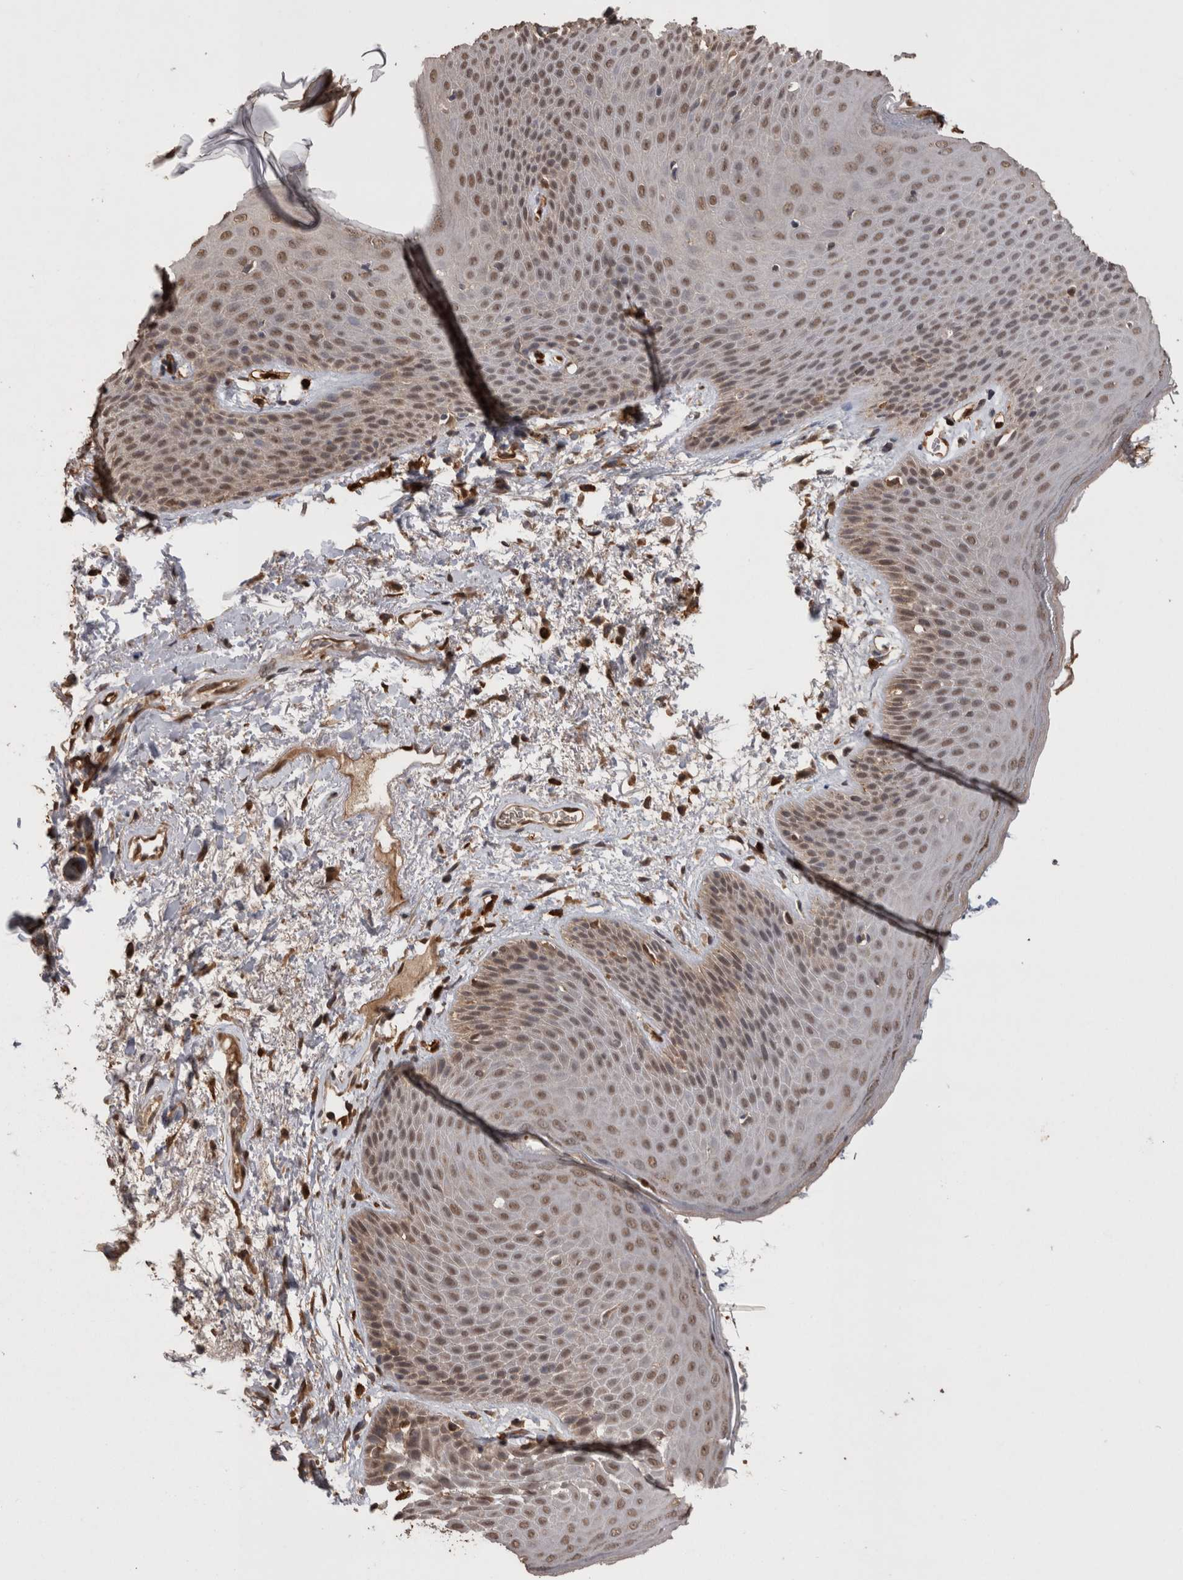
{"staining": {"intensity": "weak", "quantity": ">75%", "location": "nuclear"}, "tissue": "skin", "cell_type": "Epidermal cells", "image_type": "normal", "snomed": [{"axis": "morphology", "description": "Normal tissue, NOS"}, {"axis": "topography", "description": "Anal"}], "caption": "Immunohistochemical staining of benign skin reveals low levels of weak nuclear expression in about >75% of epidermal cells.", "gene": "LXN", "patient": {"sex": "male", "age": 74}}